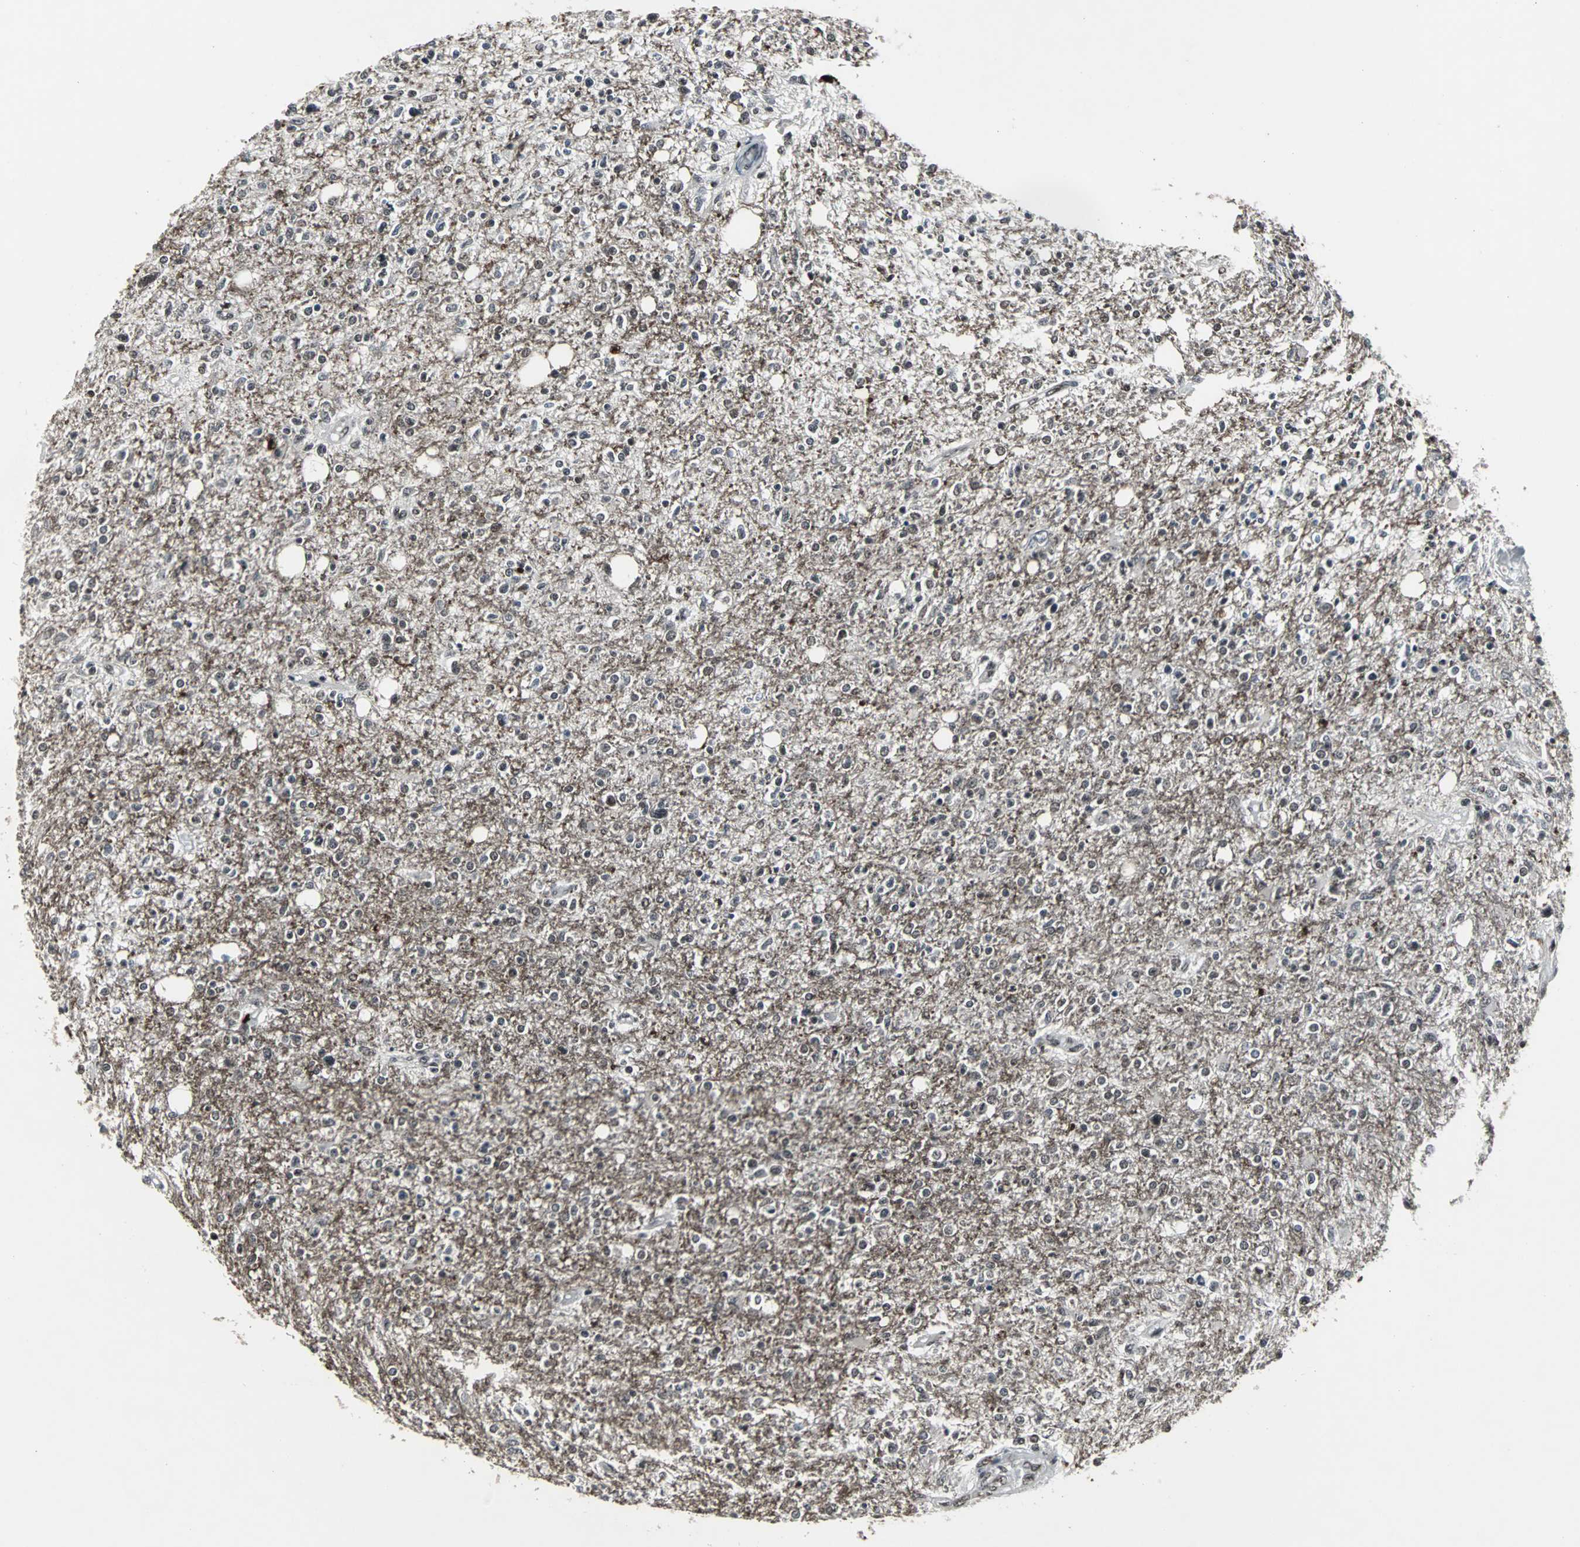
{"staining": {"intensity": "weak", "quantity": "25%-75%", "location": "nuclear"}, "tissue": "glioma", "cell_type": "Tumor cells", "image_type": "cancer", "snomed": [{"axis": "morphology", "description": "Glioma, malignant, High grade"}, {"axis": "topography", "description": "Cerebral cortex"}], "caption": "Protein staining by IHC demonstrates weak nuclear positivity in approximately 25%-75% of tumor cells in glioma.", "gene": "PNKP", "patient": {"sex": "male", "age": 76}}